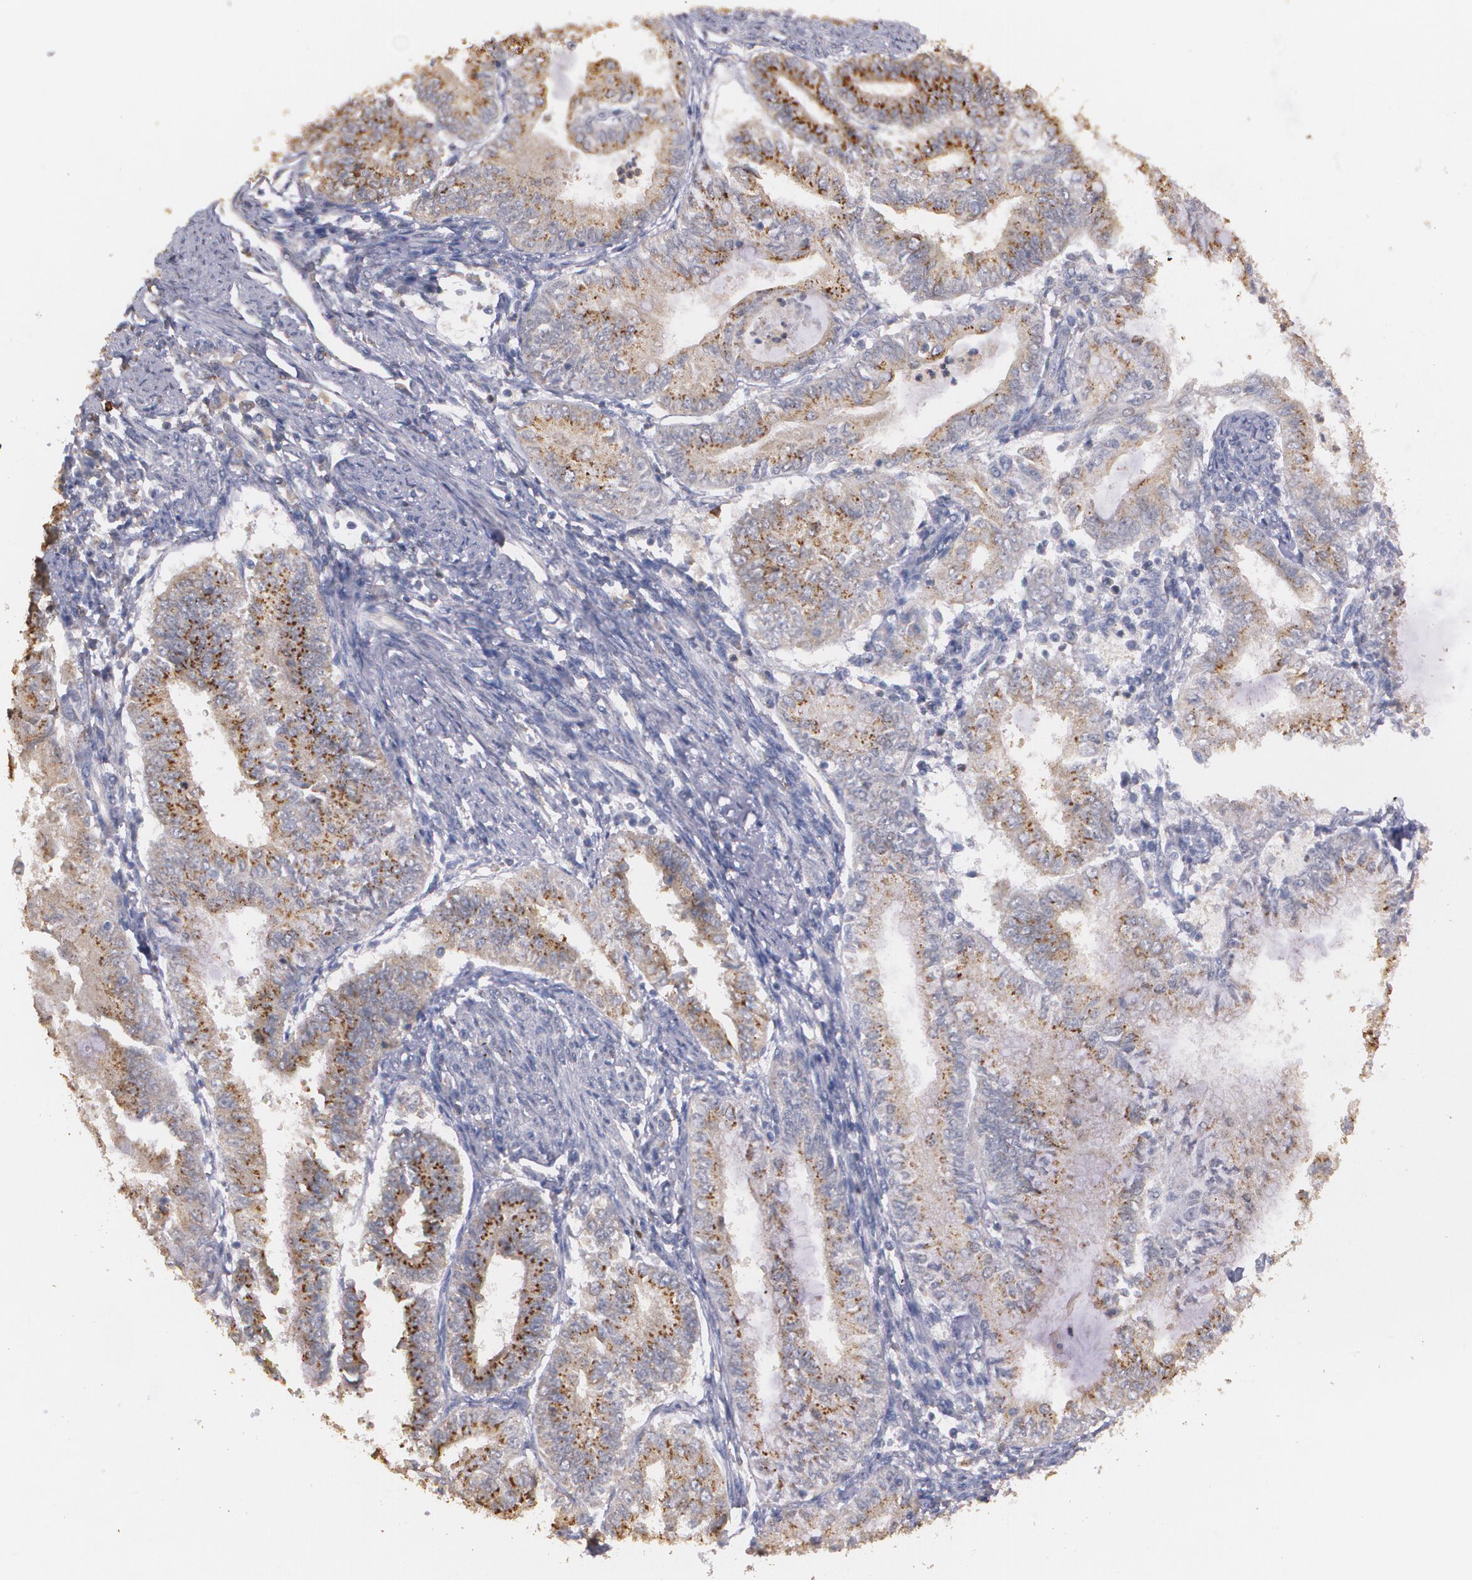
{"staining": {"intensity": "moderate", "quantity": ">75%", "location": "cytoplasmic/membranous"}, "tissue": "endometrial cancer", "cell_type": "Tumor cells", "image_type": "cancer", "snomed": [{"axis": "morphology", "description": "Adenocarcinoma, NOS"}, {"axis": "topography", "description": "Endometrium"}], "caption": "Protein analysis of endometrial cancer tissue displays moderate cytoplasmic/membranous expression in approximately >75% of tumor cells.", "gene": "ATF3", "patient": {"sex": "female", "age": 66}}